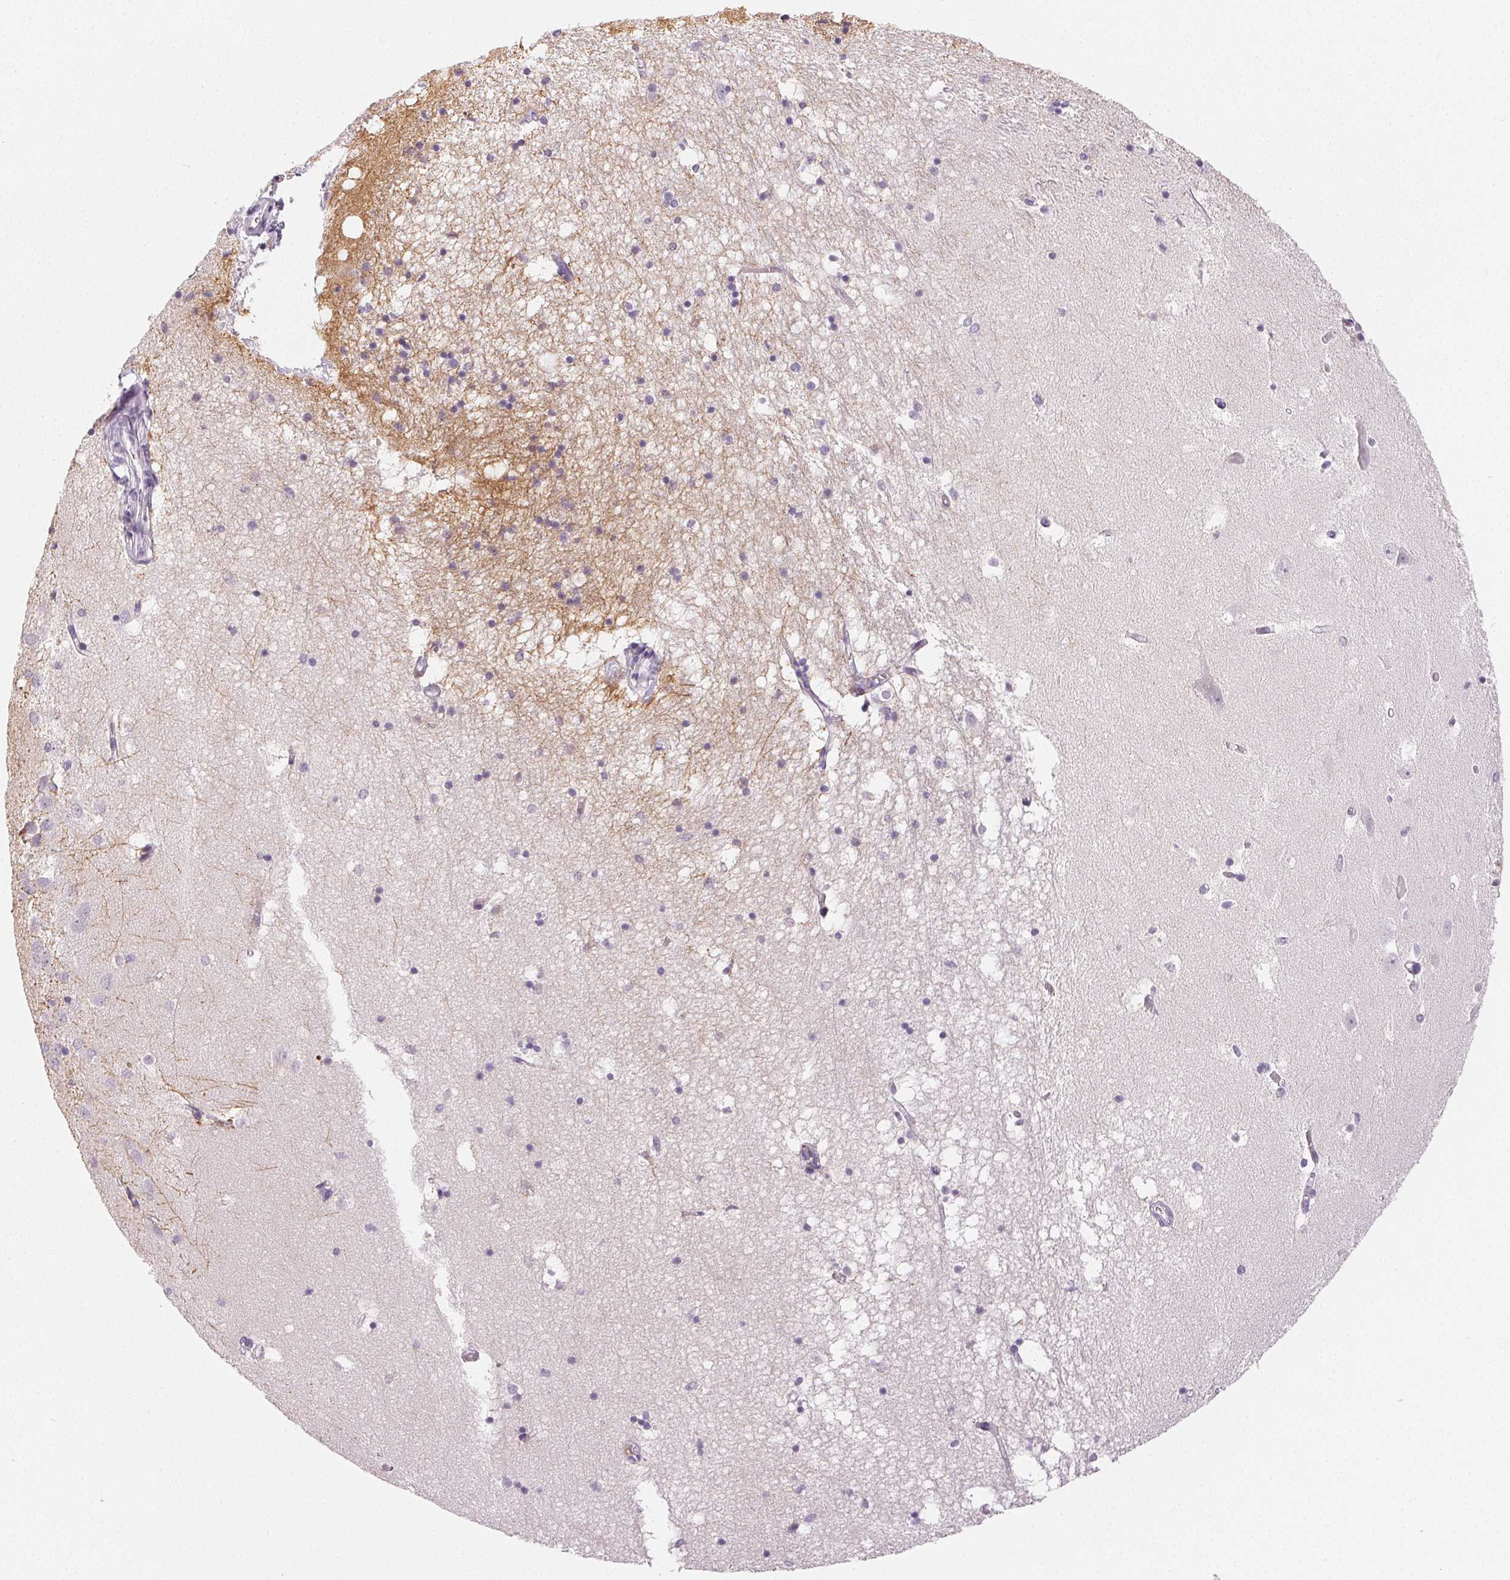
{"staining": {"intensity": "negative", "quantity": "none", "location": "none"}, "tissue": "hippocampus", "cell_type": "Glial cells", "image_type": "normal", "snomed": [{"axis": "morphology", "description": "Normal tissue, NOS"}, {"axis": "topography", "description": "Hippocampus"}], "caption": "Glial cells are negative for protein expression in normal human hippocampus. (Stains: DAB immunohistochemistry with hematoxylin counter stain, Microscopy: brightfield microscopy at high magnification).", "gene": "SFTPD", "patient": {"sex": "male", "age": 58}}